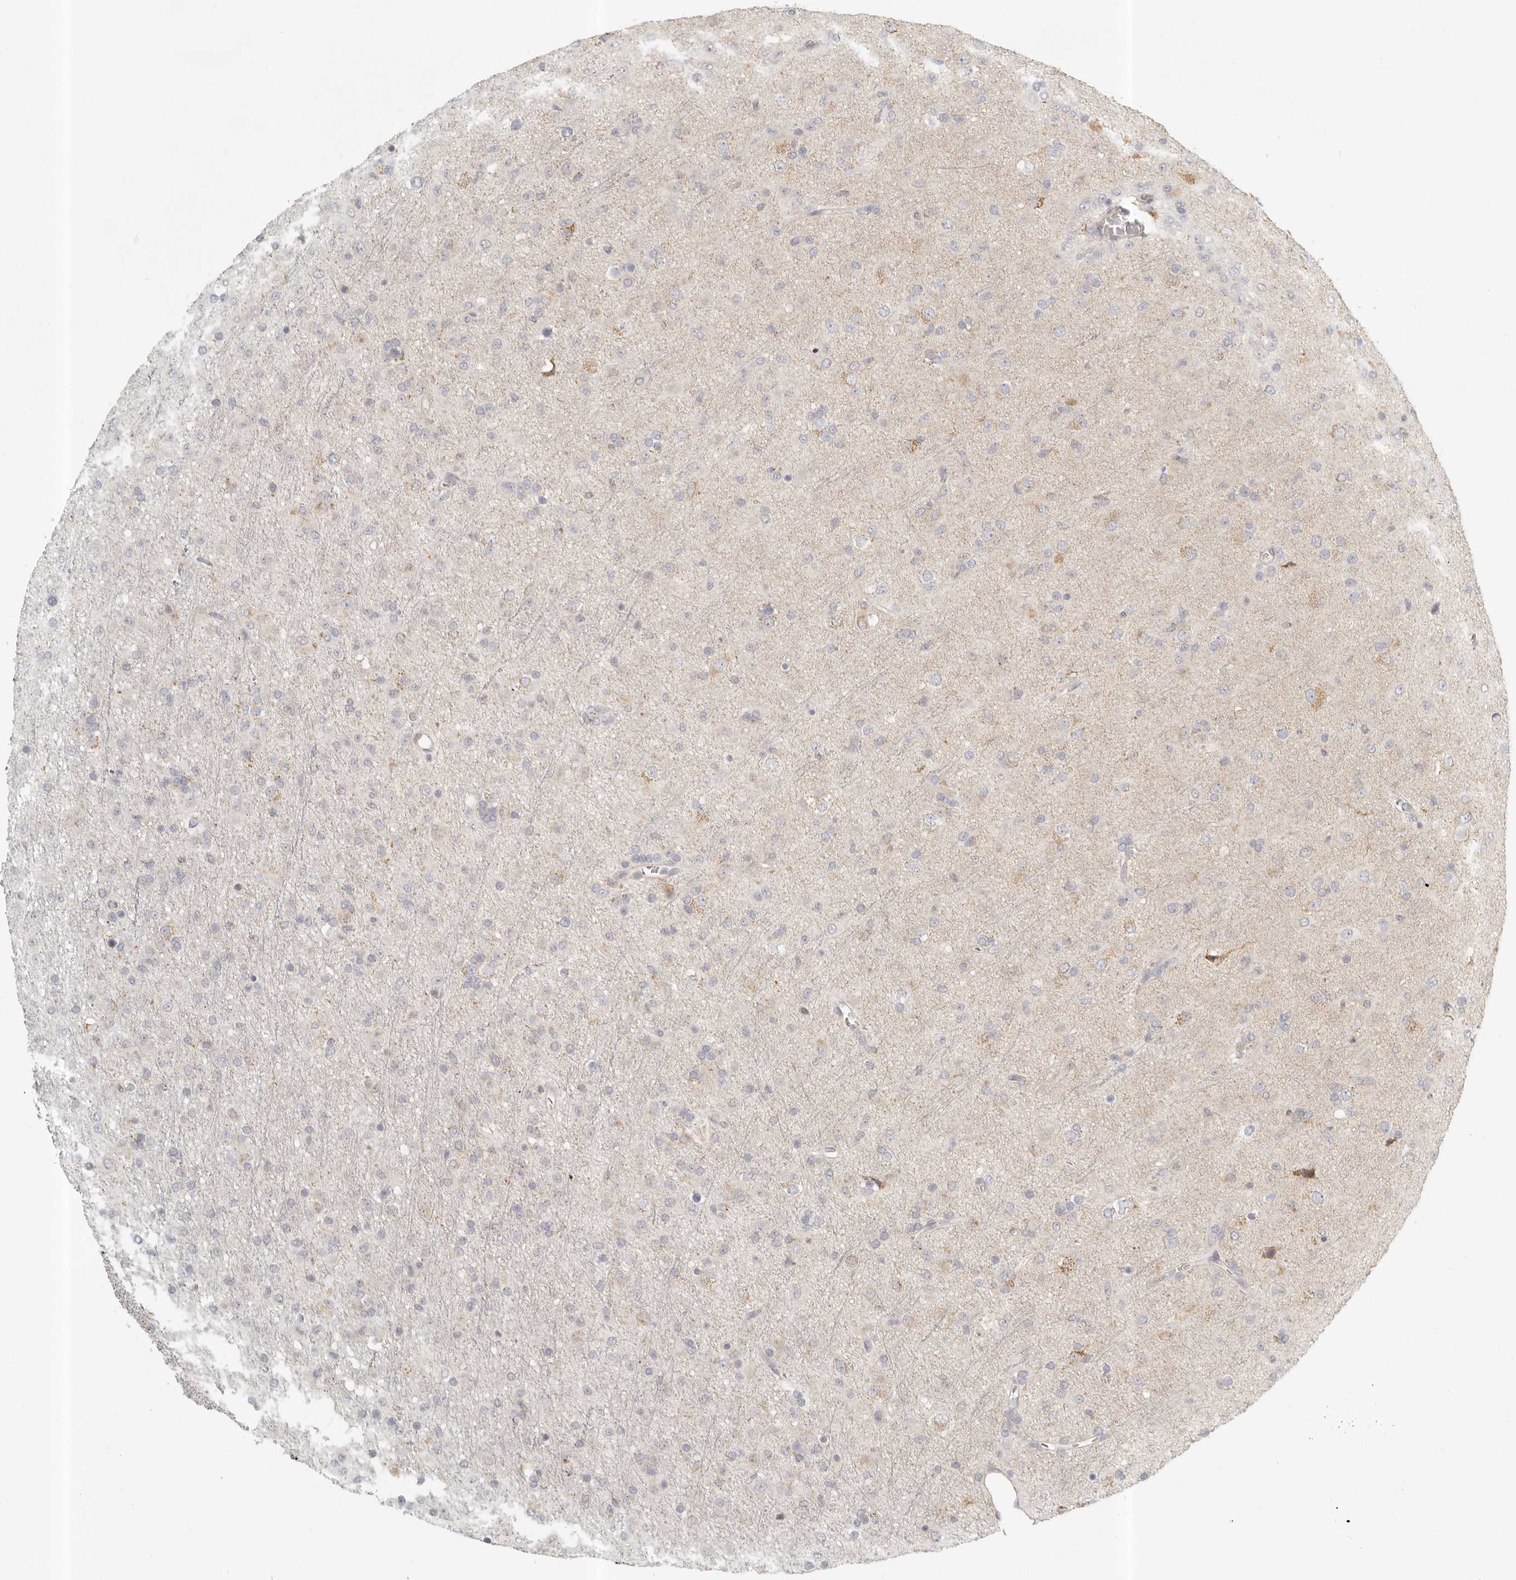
{"staining": {"intensity": "negative", "quantity": "none", "location": "none"}, "tissue": "glioma", "cell_type": "Tumor cells", "image_type": "cancer", "snomed": [{"axis": "morphology", "description": "Glioma, malignant, Low grade"}, {"axis": "topography", "description": "Brain"}], "caption": "Protein analysis of malignant glioma (low-grade) displays no significant positivity in tumor cells.", "gene": "KDF1", "patient": {"sex": "male", "age": 65}}